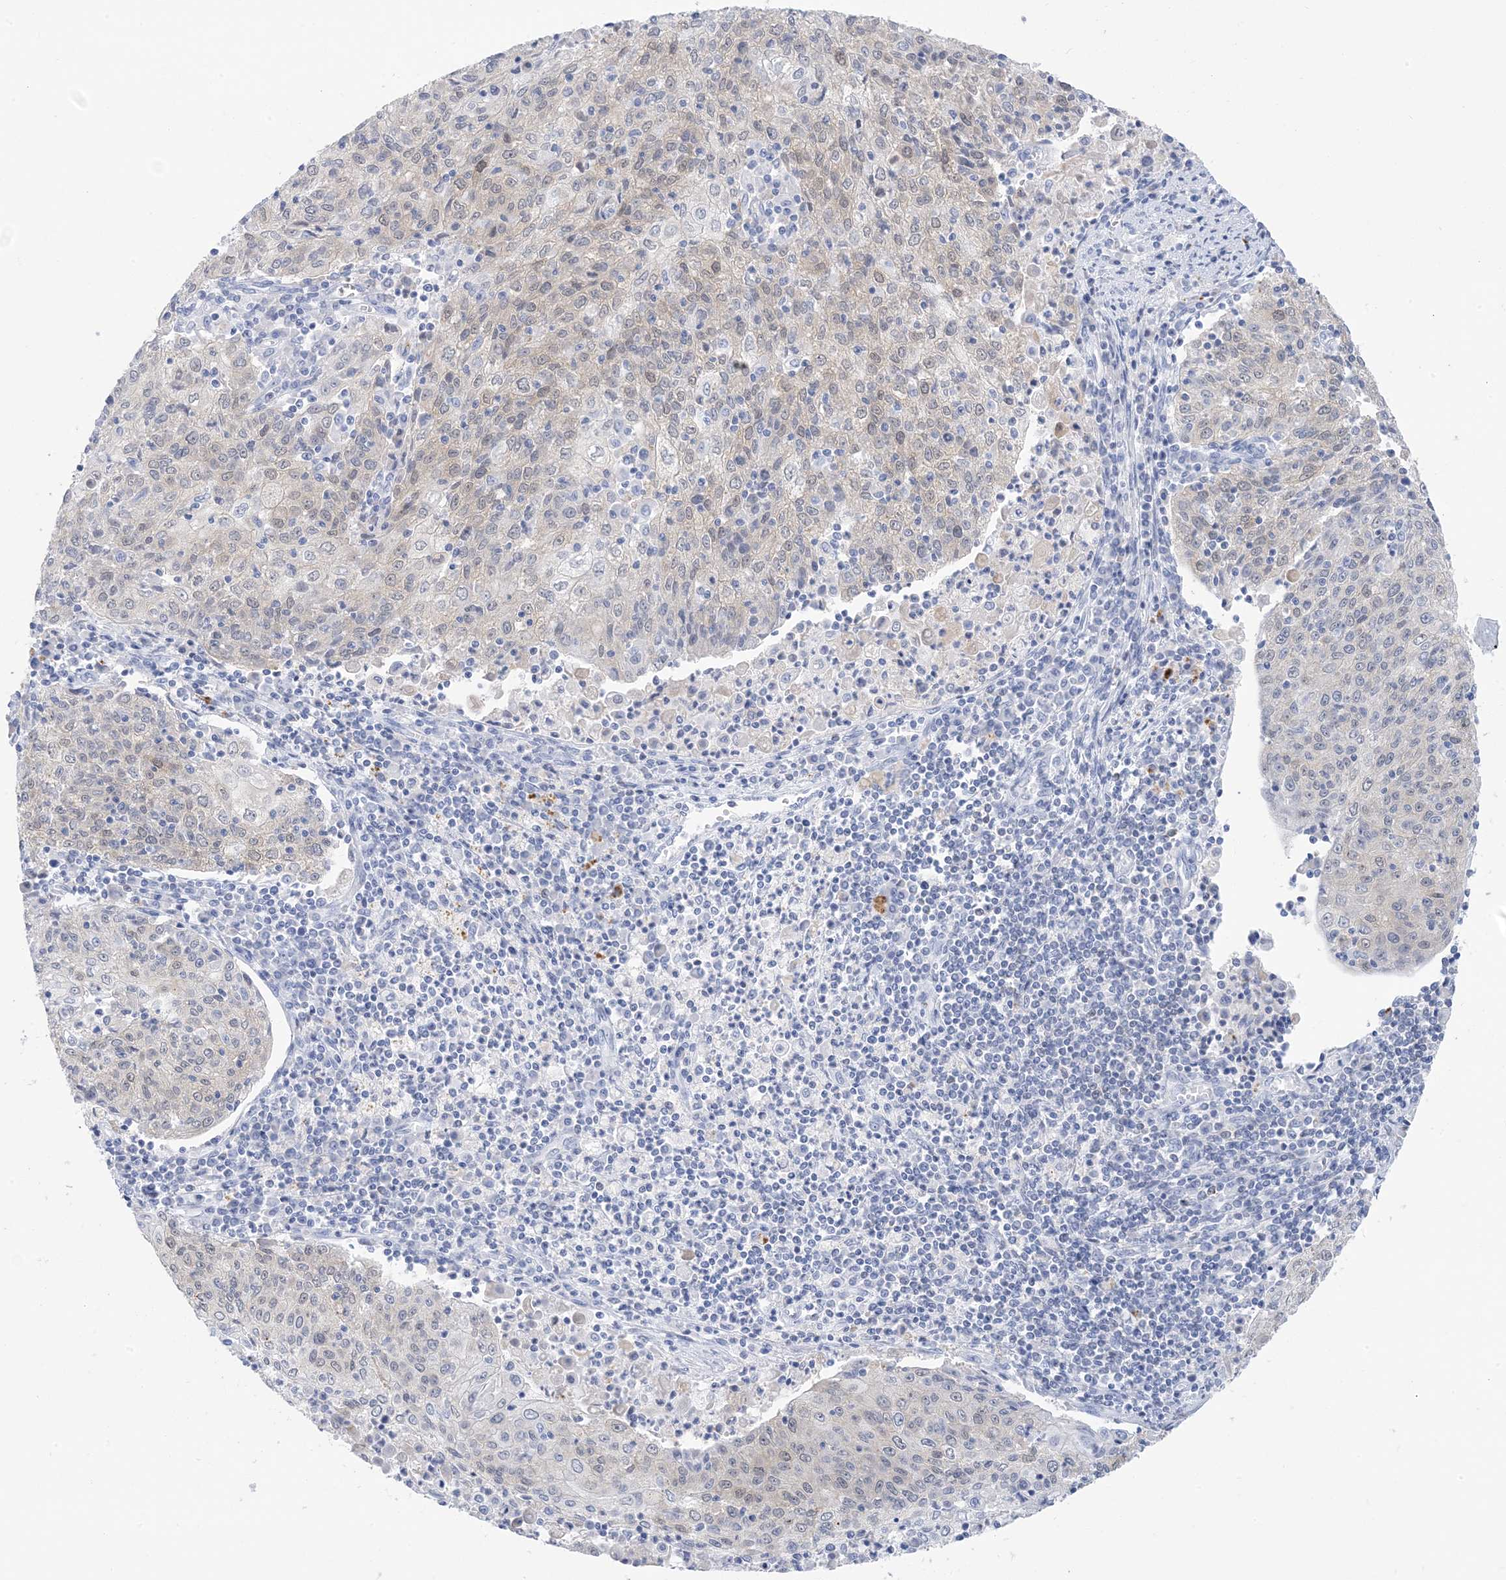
{"staining": {"intensity": "weak", "quantity": "<25%", "location": "cytoplasmic/membranous,nuclear"}, "tissue": "cervical cancer", "cell_type": "Tumor cells", "image_type": "cancer", "snomed": [{"axis": "morphology", "description": "Squamous cell carcinoma, NOS"}, {"axis": "topography", "description": "Cervix"}], "caption": "DAB immunohistochemical staining of cervical cancer displays no significant expression in tumor cells. (Stains: DAB (3,3'-diaminobenzidine) immunohistochemistry with hematoxylin counter stain, Microscopy: brightfield microscopy at high magnification).", "gene": "SH3YL1", "patient": {"sex": "female", "age": 48}}